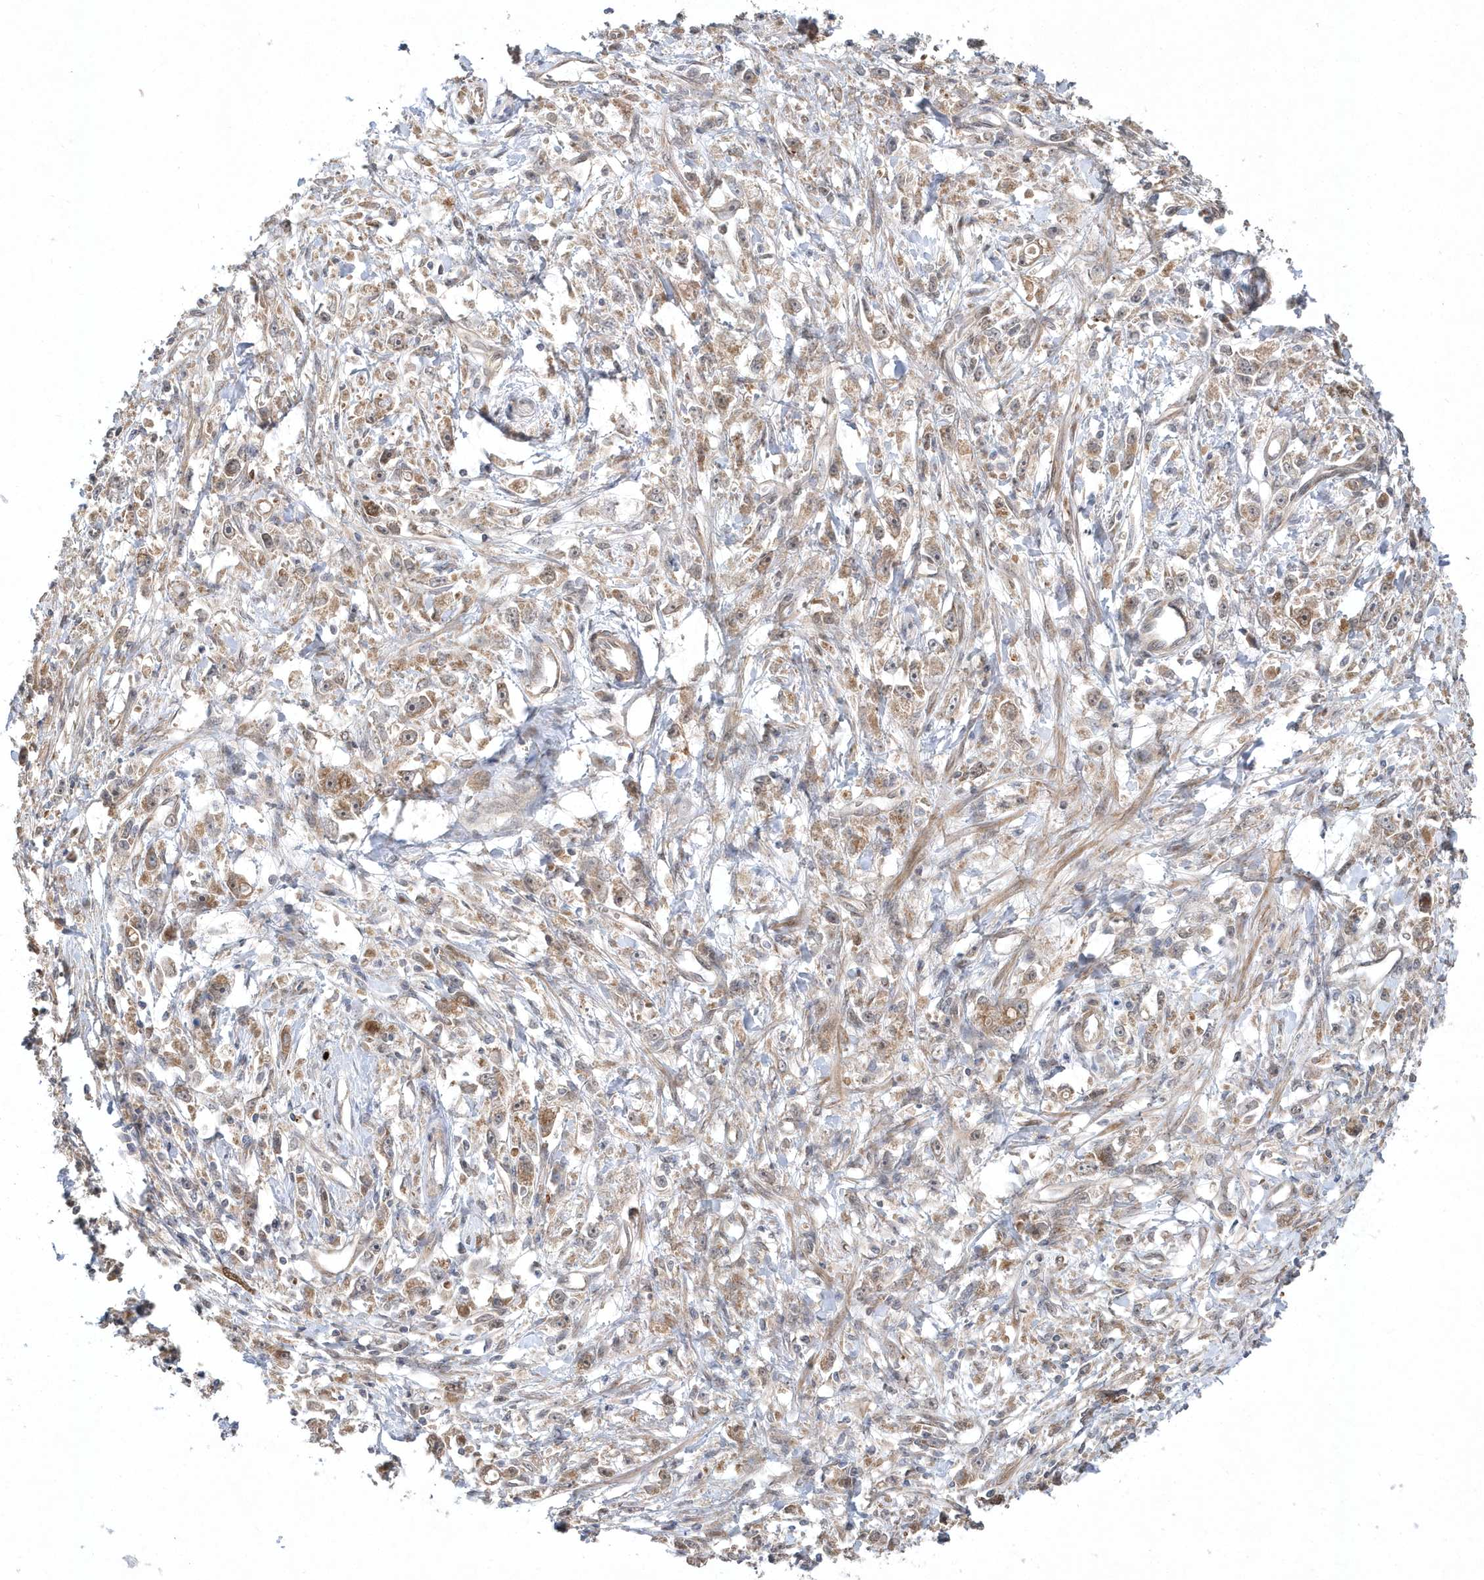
{"staining": {"intensity": "moderate", "quantity": ">75%", "location": "cytoplasmic/membranous"}, "tissue": "stomach cancer", "cell_type": "Tumor cells", "image_type": "cancer", "snomed": [{"axis": "morphology", "description": "Adenocarcinoma, NOS"}, {"axis": "topography", "description": "Stomach"}], "caption": "Immunohistochemistry micrograph of stomach cancer (adenocarcinoma) stained for a protein (brown), which shows medium levels of moderate cytoplasmic/membranous staining in about >75% of tumor cells.", "gene": "MXI1", "patient": {"sex": "female", "age": 59}}